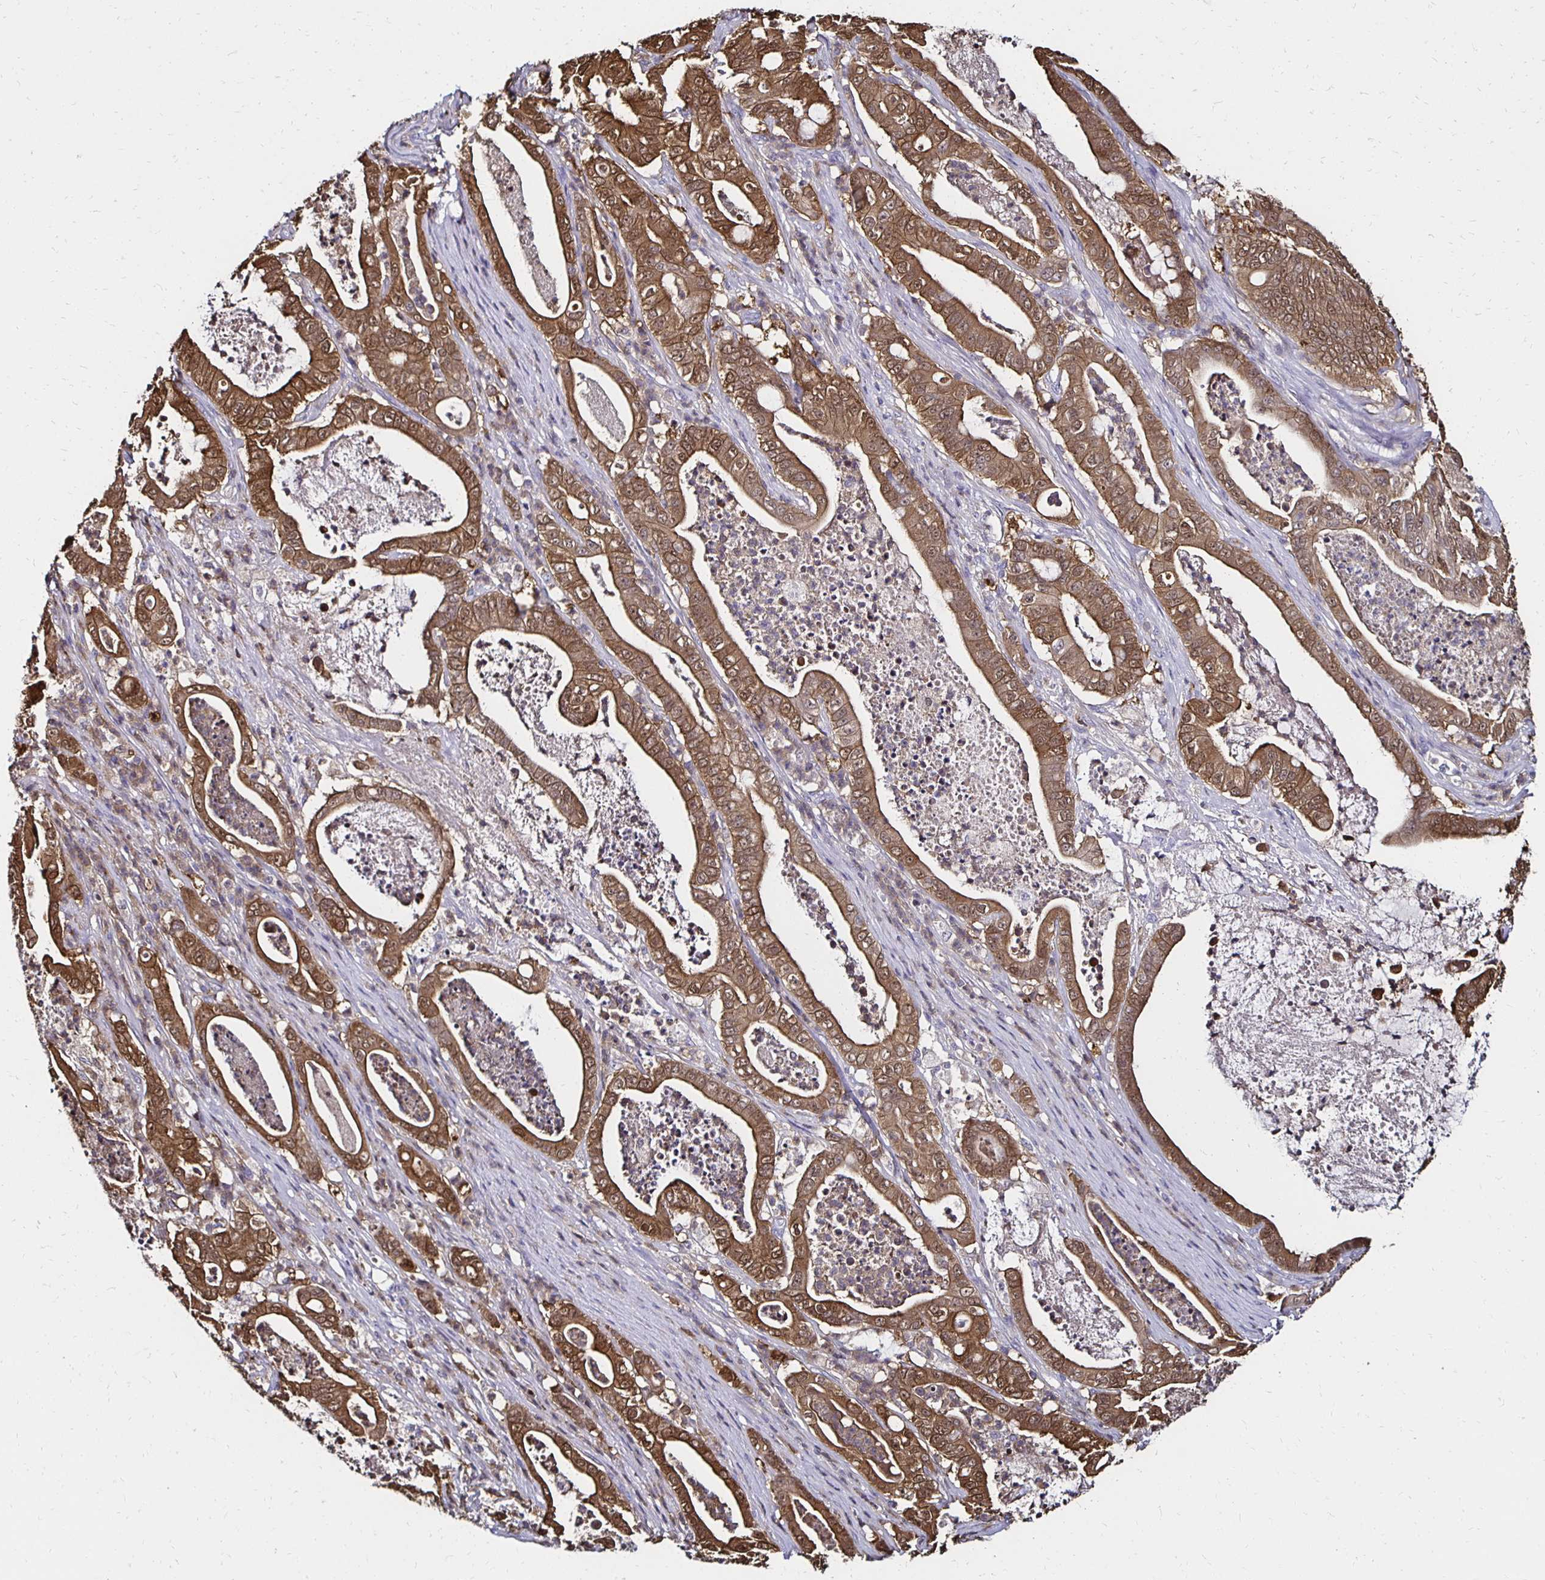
{"staining": {"intensity": "moderate", "quantity": ">75%", "location": "cytoplasmic/membranous,nuclear"}, "tissue": "pancreatic cancer", "cell_type": "Tumor cells", "image_type": "cancer", "snomed": [{"axis": "morphology", "description": "Adenocarcinoma, NOS"}, {"axis": "topography", "description": "Pancreas"}], "caption": "Immunohistochemistry image of pancreatic cancer stained for a protein (brown), which exhibits medium levels of moderate cytoplasmic/membranous and nuclear staining in about >75% of tumor cells.", "gene": "TXN", "patient": {"sex": "male", "age": 71}}